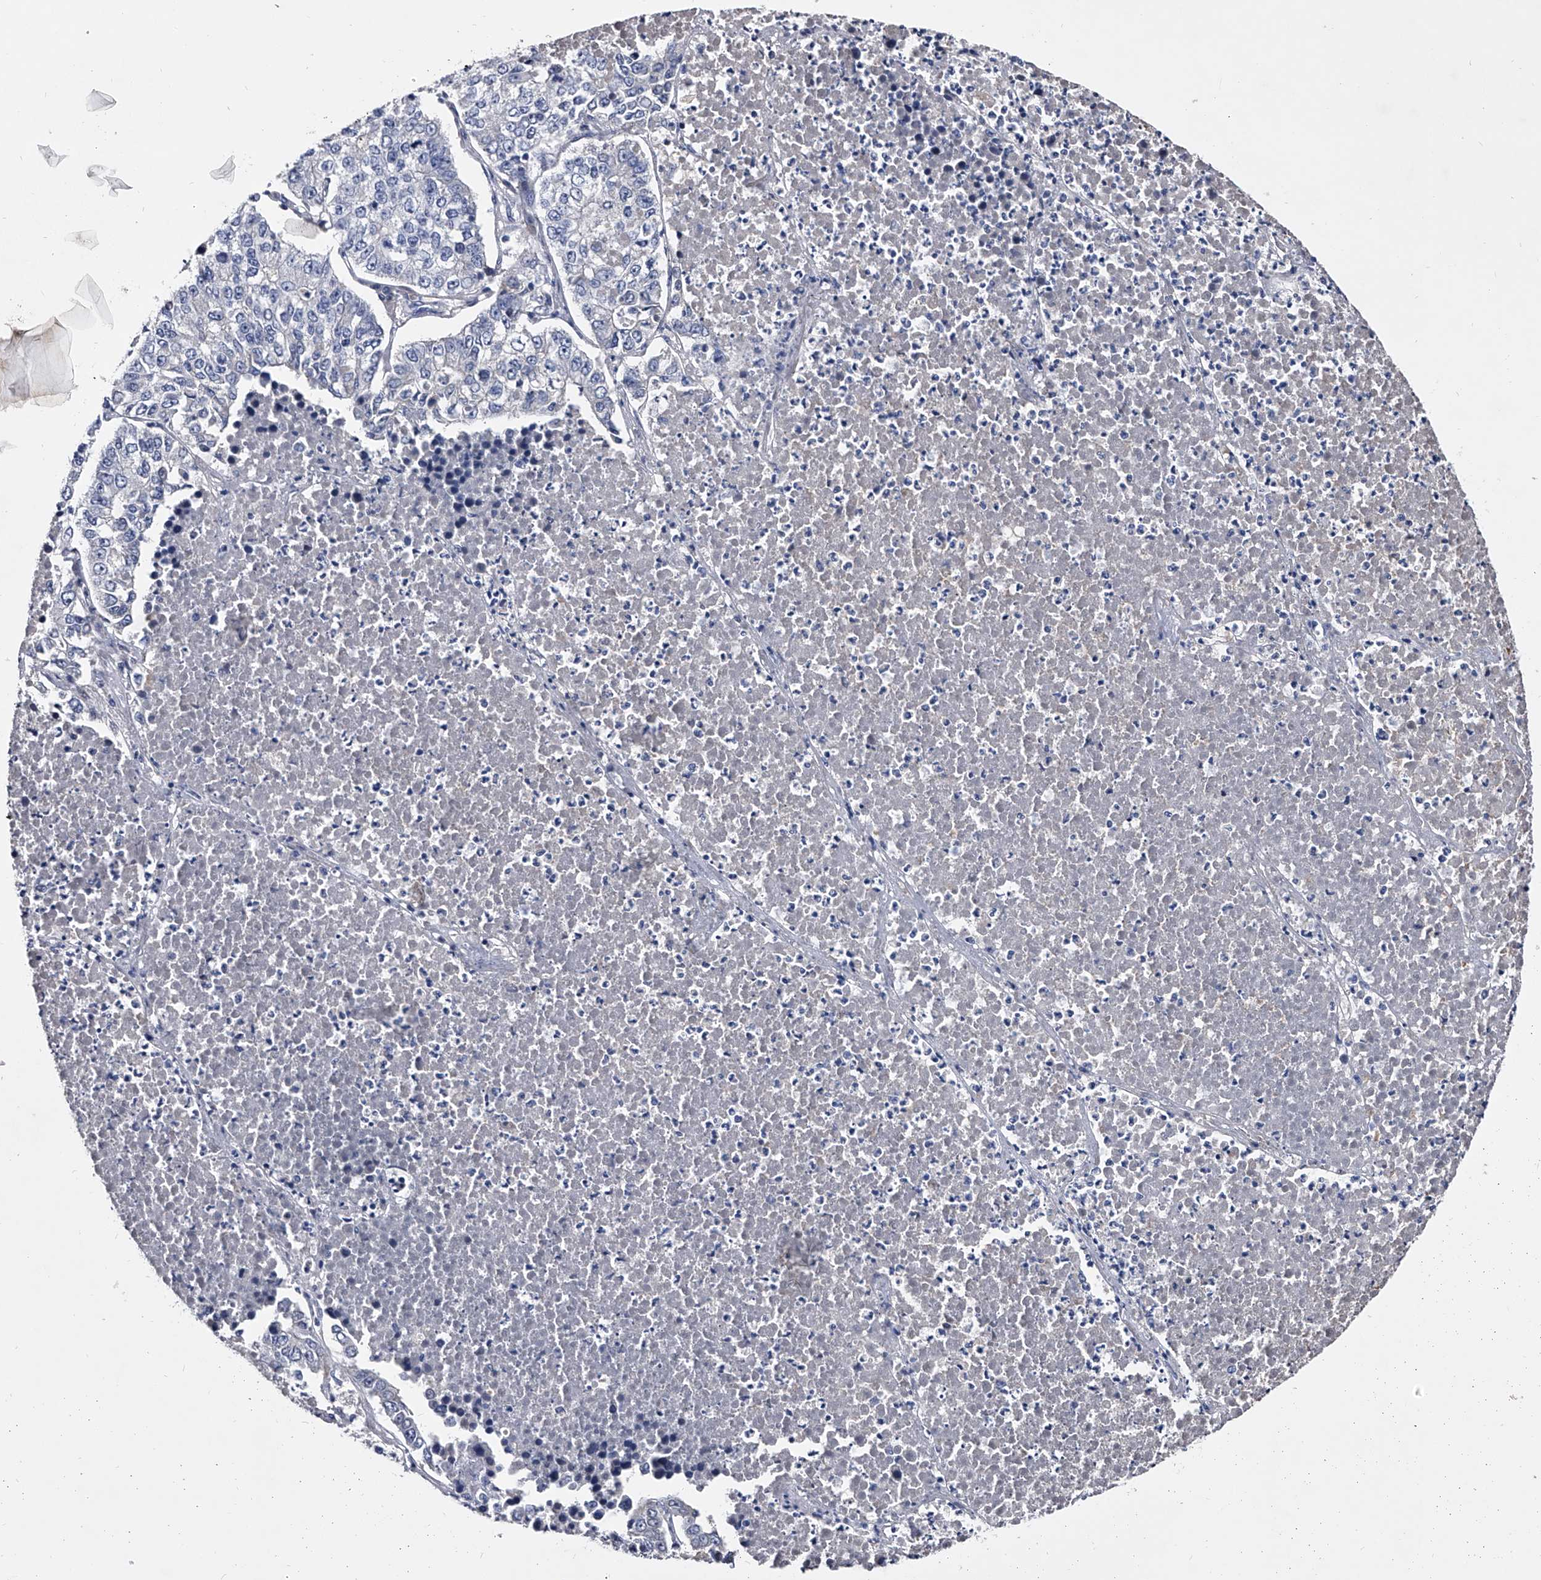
{"staining": {"intensity": "negative", "quantity": "none", "location": "none"}, "tissue": "lung cancer", "cell_type": "Tumor cells", "image_type": "cancer", "snomed": [{"axis": "morphology", "description": "Adenocarcinoma, NOS"}, {"axis": "topography", "description": "Lung"}], "caption": "Immunohistochemical staining of lung adenocarcinoma displays no significant positivity in tumor cells.", "gene": "EFCAB7", "patient": {"sex": "male", "age": 49}}